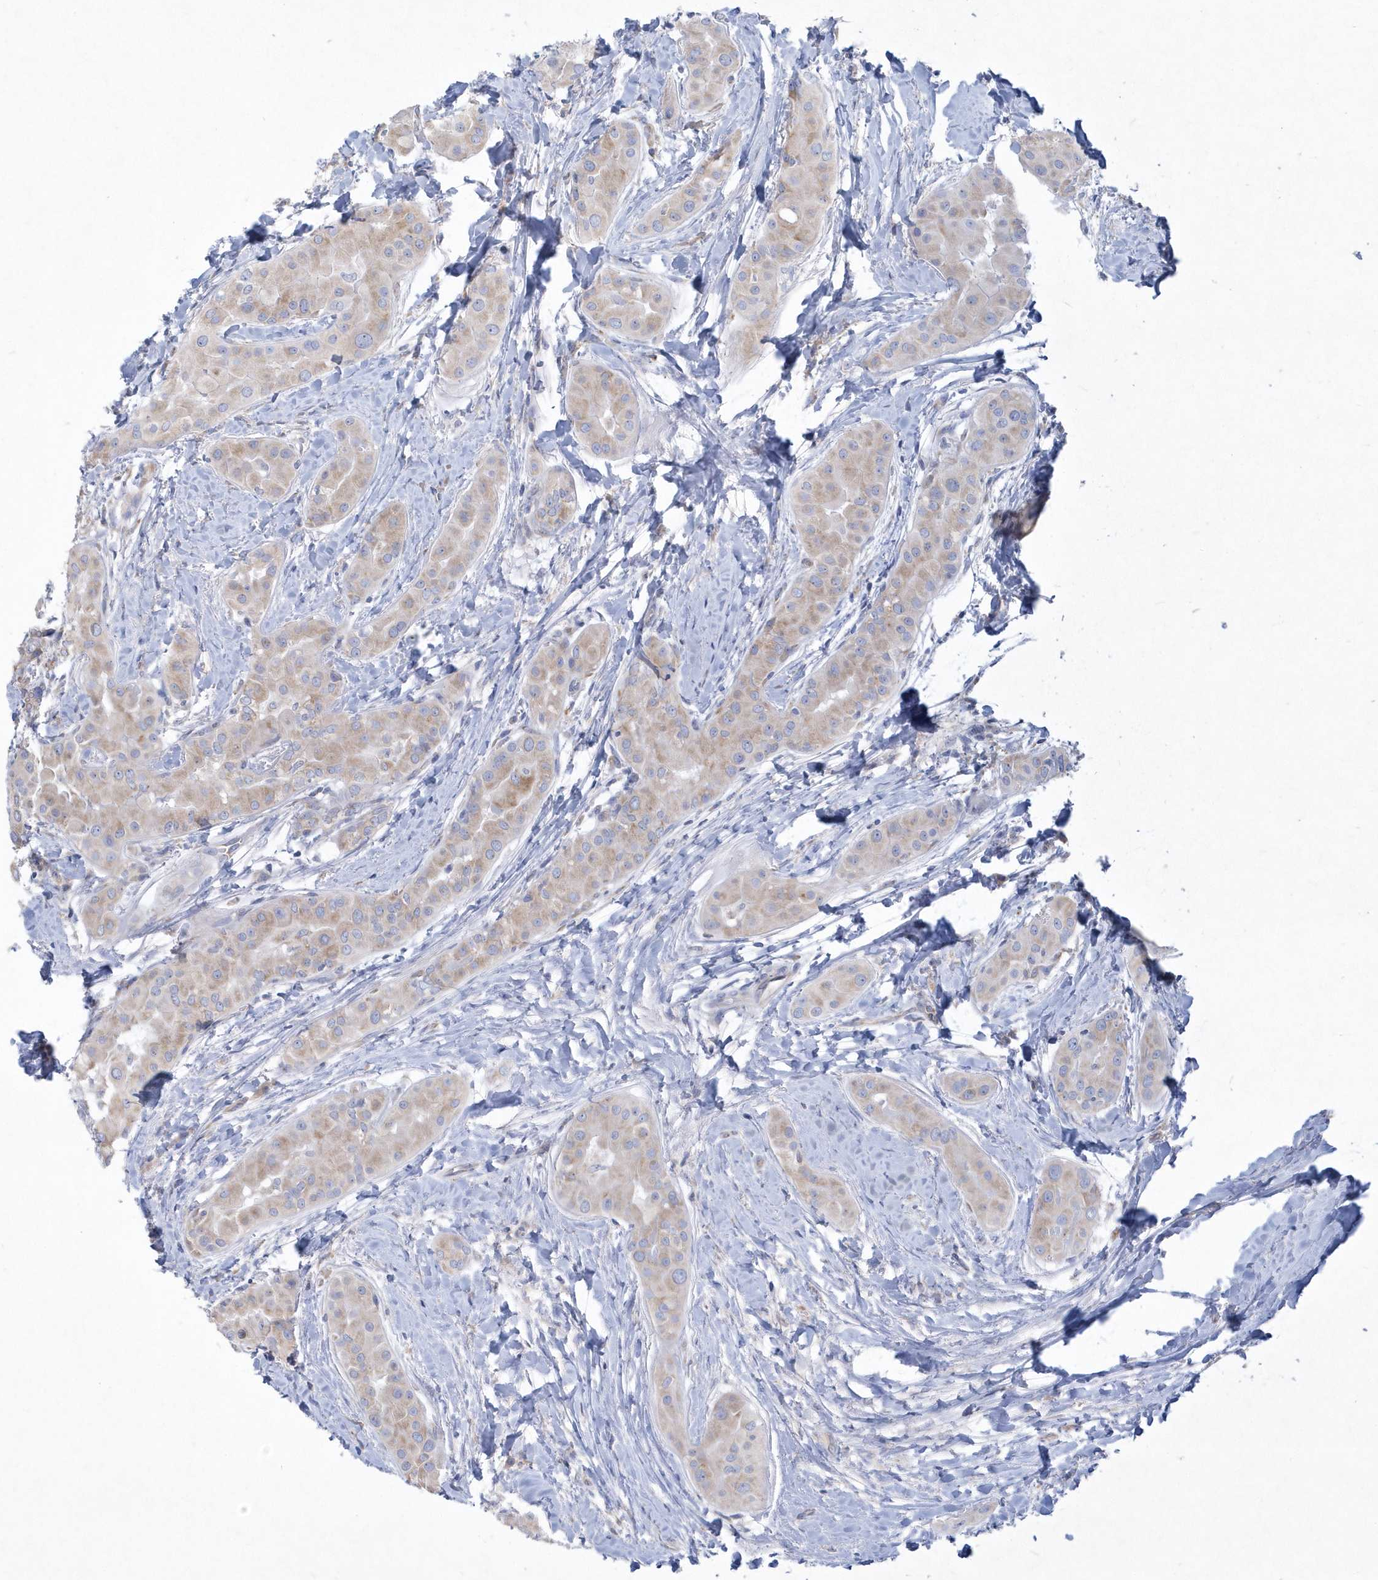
{"staining": {"intensity": "weak", "quantity": ">75%", "location": "cytoplasmic/membranous"}, "tissue": "thyroid cancer", "cell_type": "Tumor cells", "image_type": "cancer", "snomed": [{"axis": "morphology", "description": "Papillary adenocarcinoma, NOS"}, {"axis": "topography", "description": "Thyroid gland"}], "caption": "IHC of human thyroid cancer displays low levels of weak cytoplasmic/membranous staining in approximately >75% of tumor cells. The staining was performed using DAB (3,3'-diaminobenzidine) to visualize the protein expression in brown, while the nuclei were stained in blue with hematoxylin (Magnification: 20x).", "gene": "DGAT1", "patient": {"sex": "male", "age": 33}}